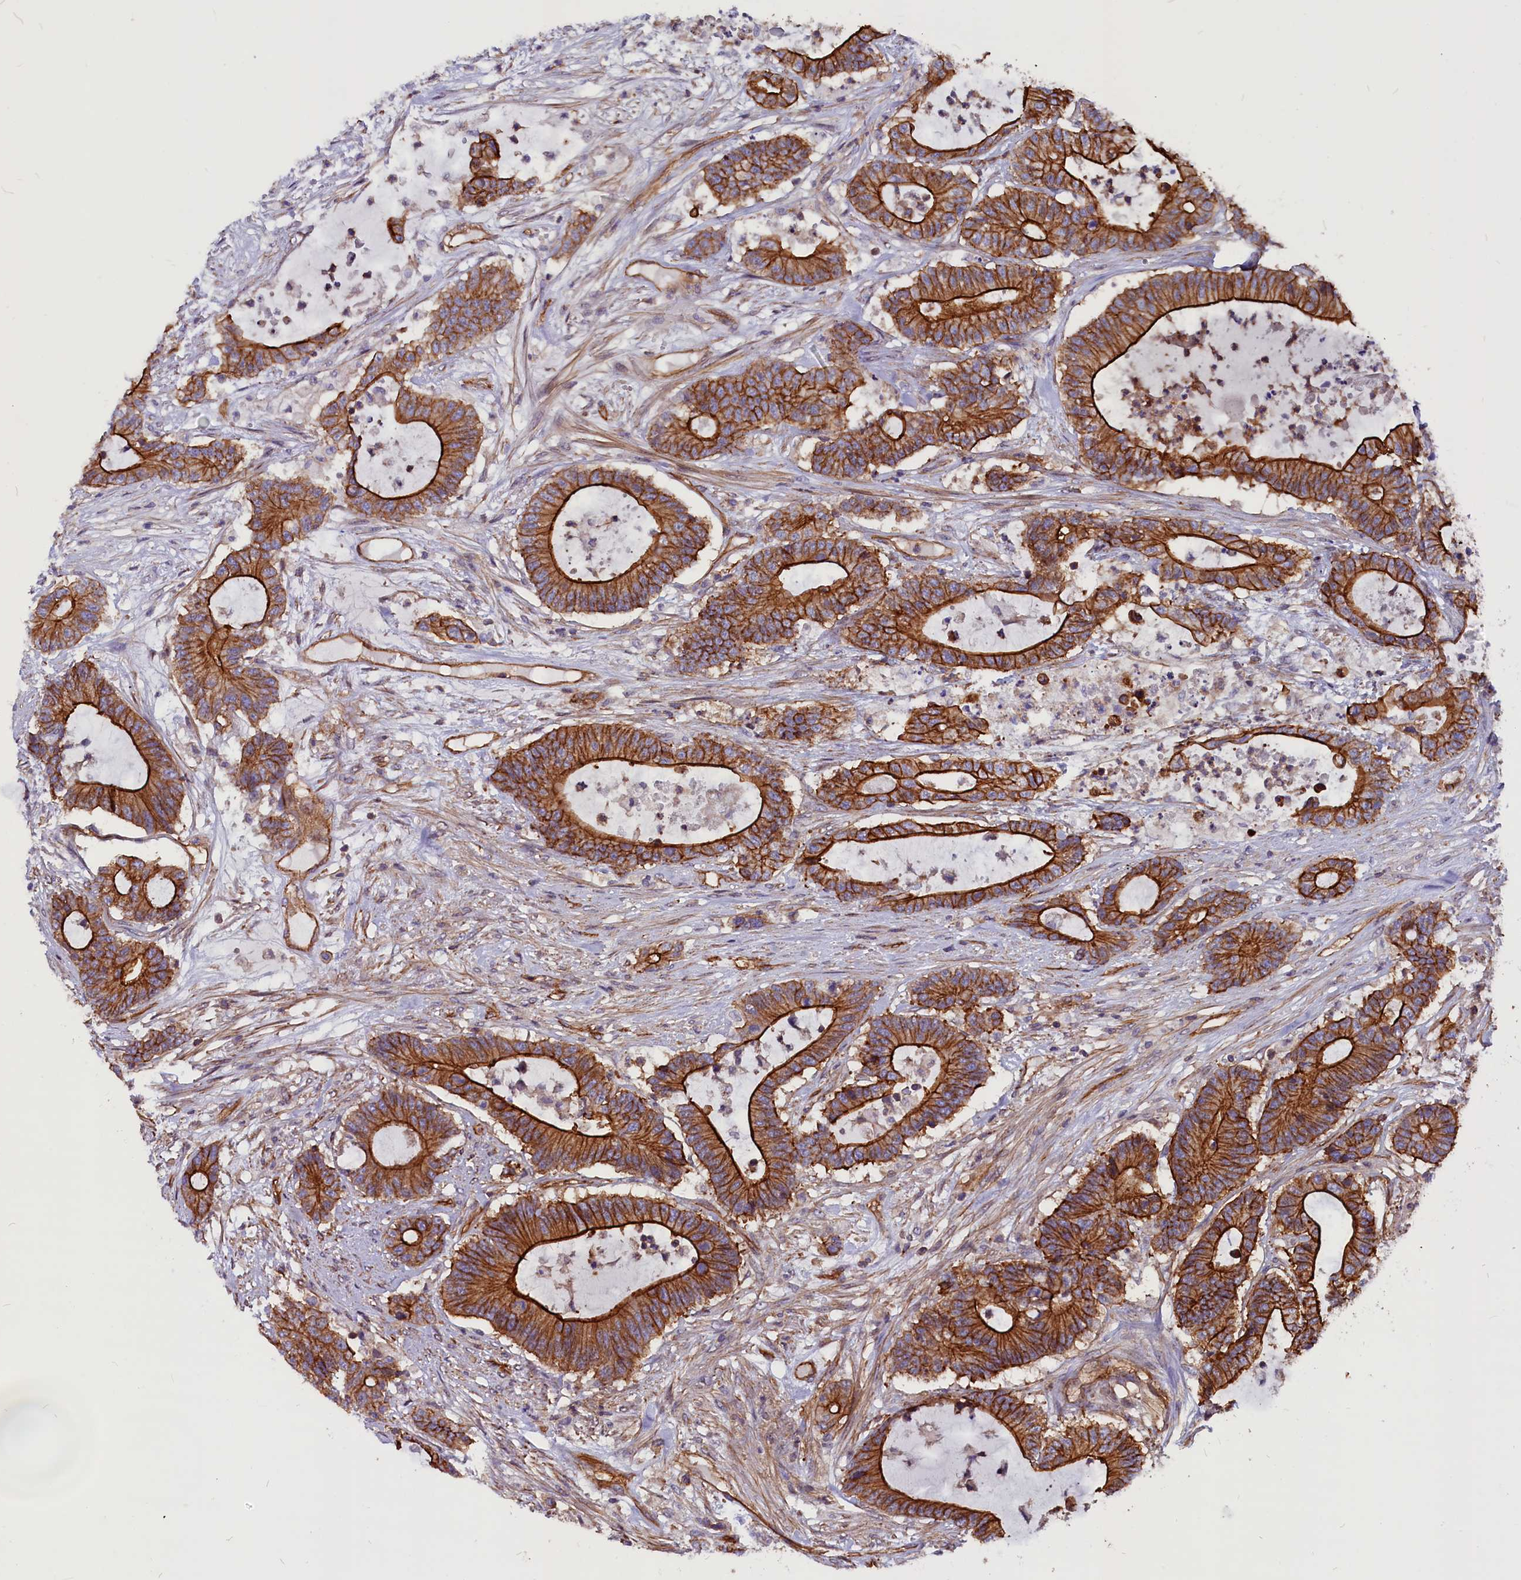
{"staining": {"intensity": "strong", "quantity": "25%-75%", "location": "cytoplasmic/membranous"}, "tissue": "colorectal cancer", "cell_type": "Tumor cells", "image_type": "cancer", "snomed": [{"axis": "morphology", "description": "Adenocarcinoma, NOS"}, {"axis": "topography", "description": "Colon"}], "caption": "Colorectal cancer (adenocarcinoma) was stained to show a protein in brown. There is high levels of strong cytoplasmic/membranous positivity in approximately 25%-75% of tumor cells.", "gene": "ZNF749", "patient": {"sex": "female", "age": 84}}